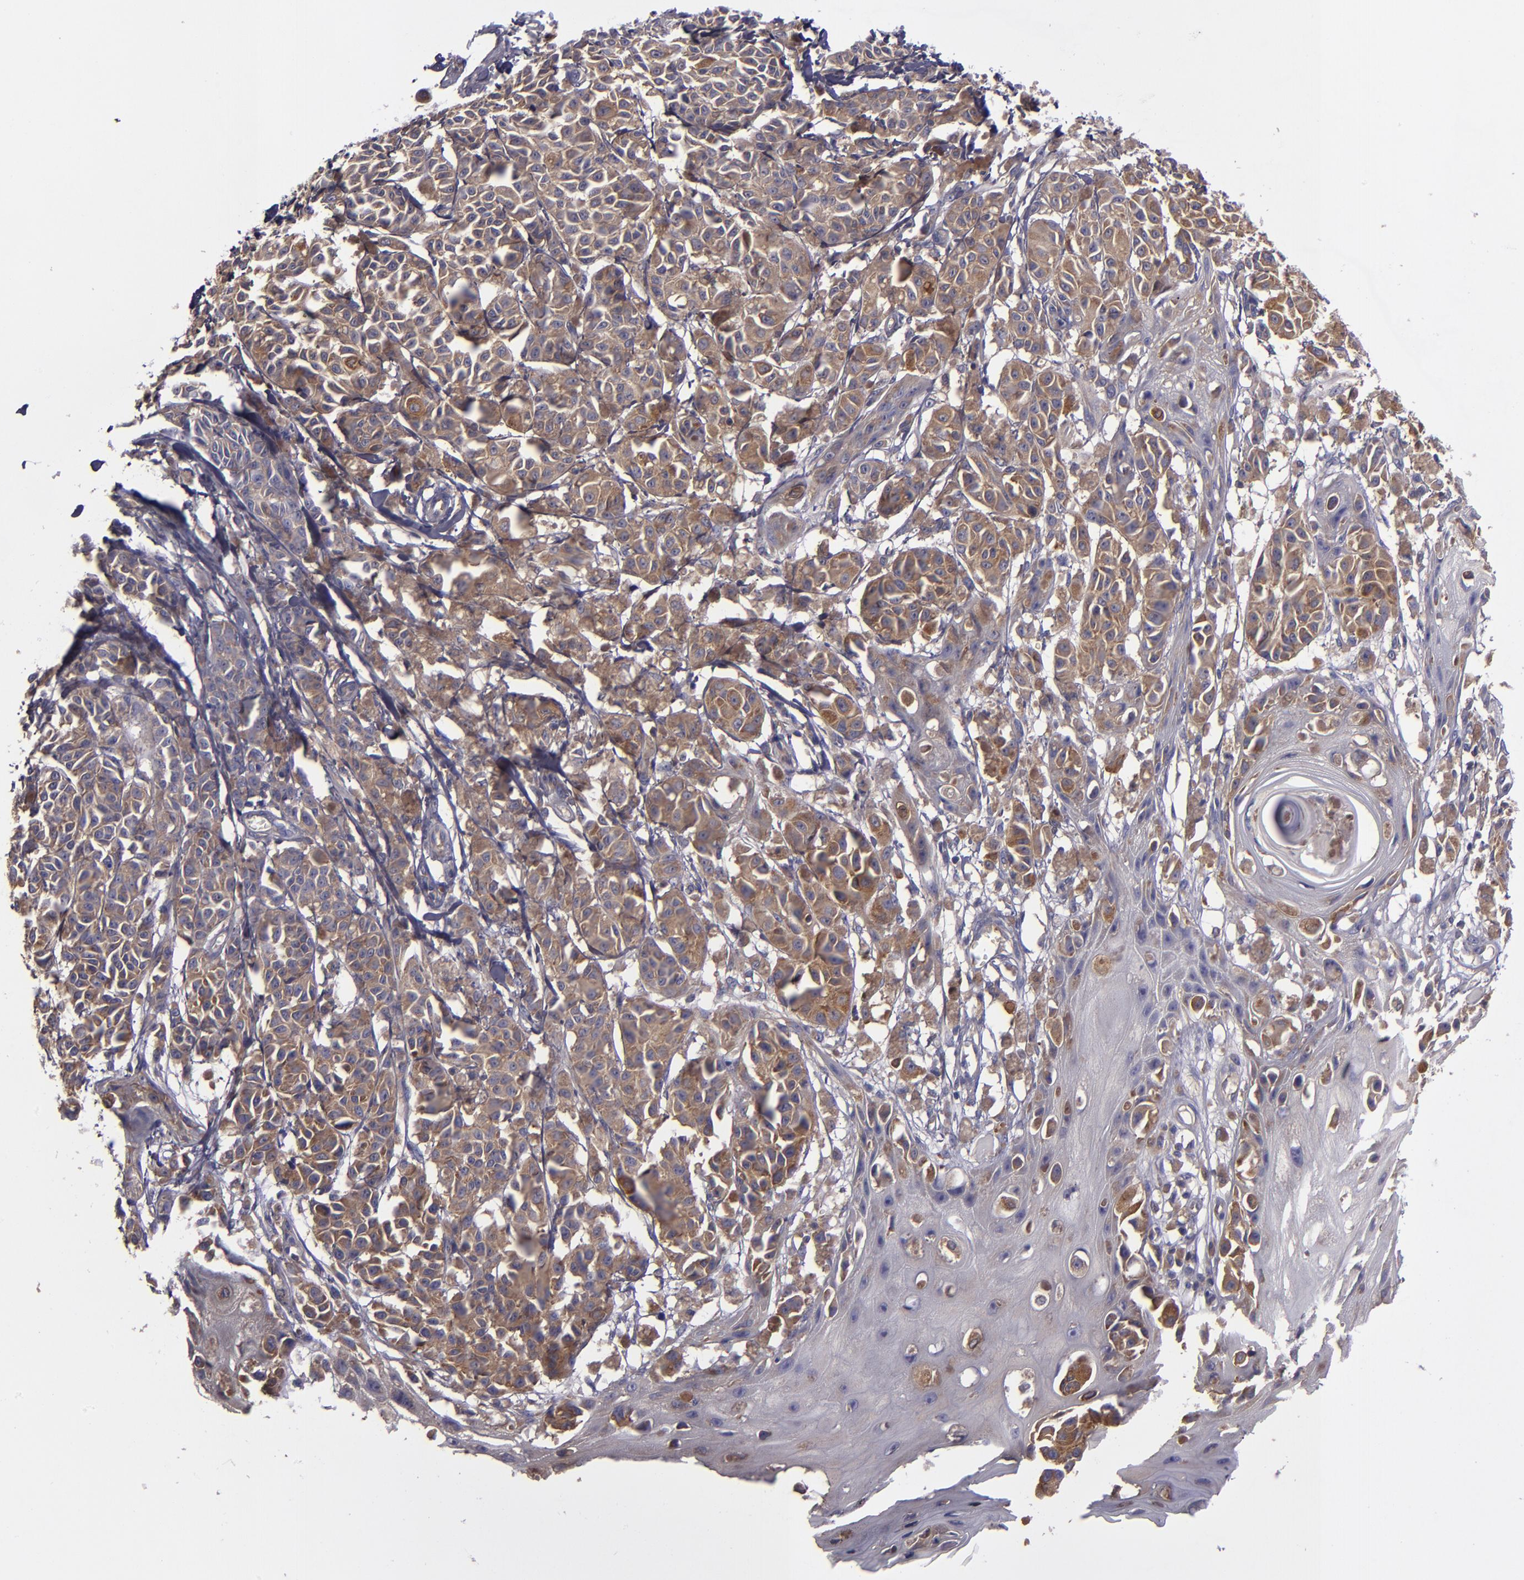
{"staining": {"intensity": "moderate", "quantity": ">75%", "location": "cytoplasmic/membranous"}, "tissue": "melanoma", "cell_type": "Tumor cells", "image_type": "cancer", "snomed": [{"axis": "morphology", "description": "Malignant melanoma, NOS"}, {"axis": "topography", "description": "Skin"}], "caption": "Protein analysis of malignant melanoma tissue displays moderate cytoplasmic/membranous positivity in approximately >75% of tumor cells.", "gene": "CARS1", "patient": {"sex": "male", "age": 76}}